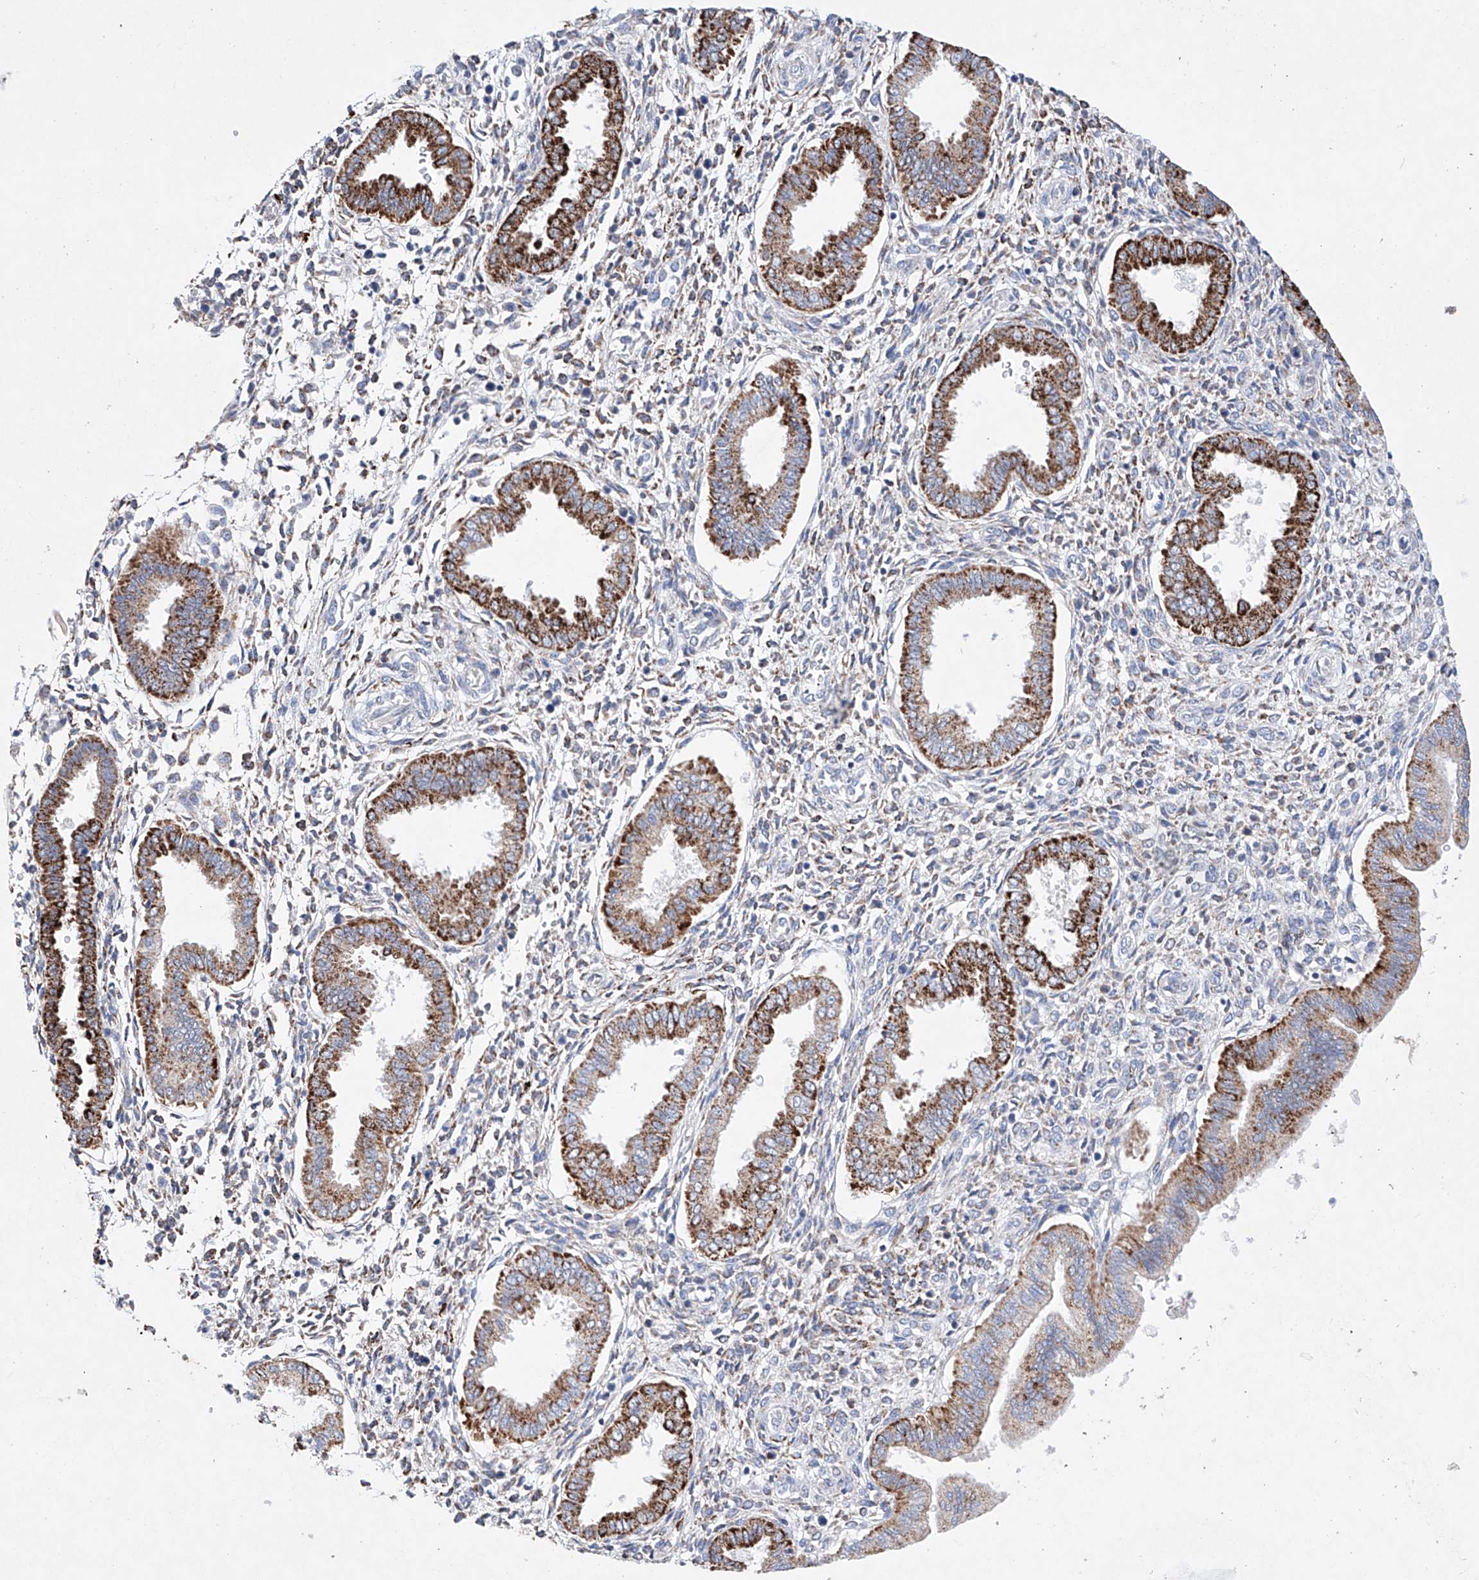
{"staining": {"intensity": "weak", "quantity": "<25%", "location": "cytoplasmic/membranous"}, "tissue": "endometrium", "cell_type": "Cells in endometrial stroma", "image_type": "normal", "snomed": [{"axis": "morphology", "description": "Normal tissue, NOS"}, {"axis": "topography", "description": "Endometrium"}], "caption": "Cells in endometrial stroma show no significant positivity in normal endometrium. Brightfield microscopy of immunohistochemistry stained with DAB (brown) and hematoxylin (blue), captured at high magnification.", "gene": "NRROS", "patient": {"sex": "female", "age": 24}}